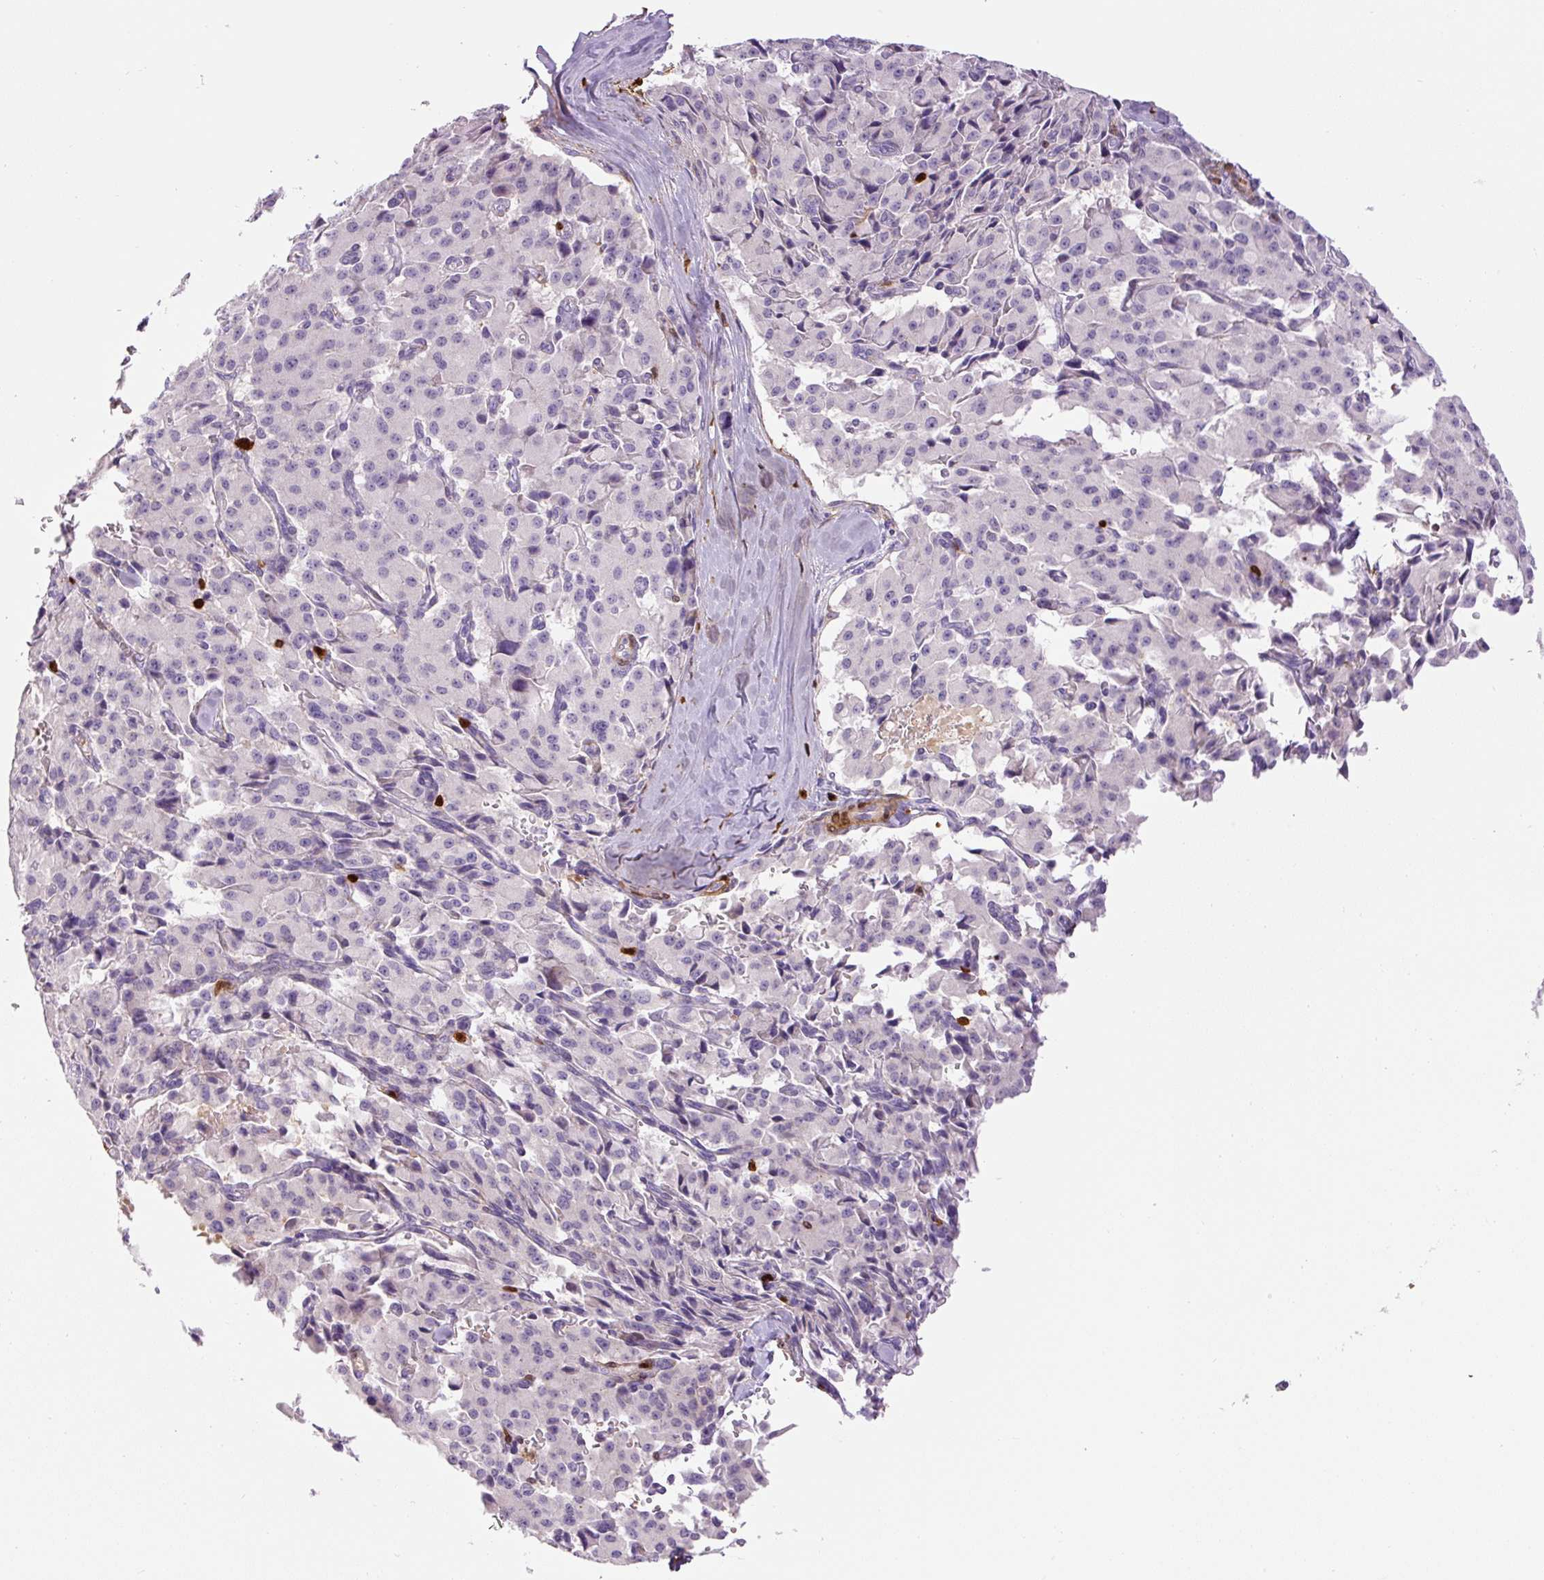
{"staining": {"intensity": "negative", "quantity": "none", "location": "none"}, "tissue": "pancreatic cancer", "cell_type": "Tumor cells", "image_type": "cancer", "snomed": [{"axis": "morphology", "description": "Adenocarcinoma, NOS"}, {"axis": "topography", "description": "Pancreas"}], "caption": "Tumor cells show no significant positivity in pancreatic cancer. (Brightfield microscopy of DAB (3,3'-diaminobenzidine) immunohistochemistry (IHC) at high magnification).", "gene": "S100A4", "patient": {"sex": "male", "age": 65}}